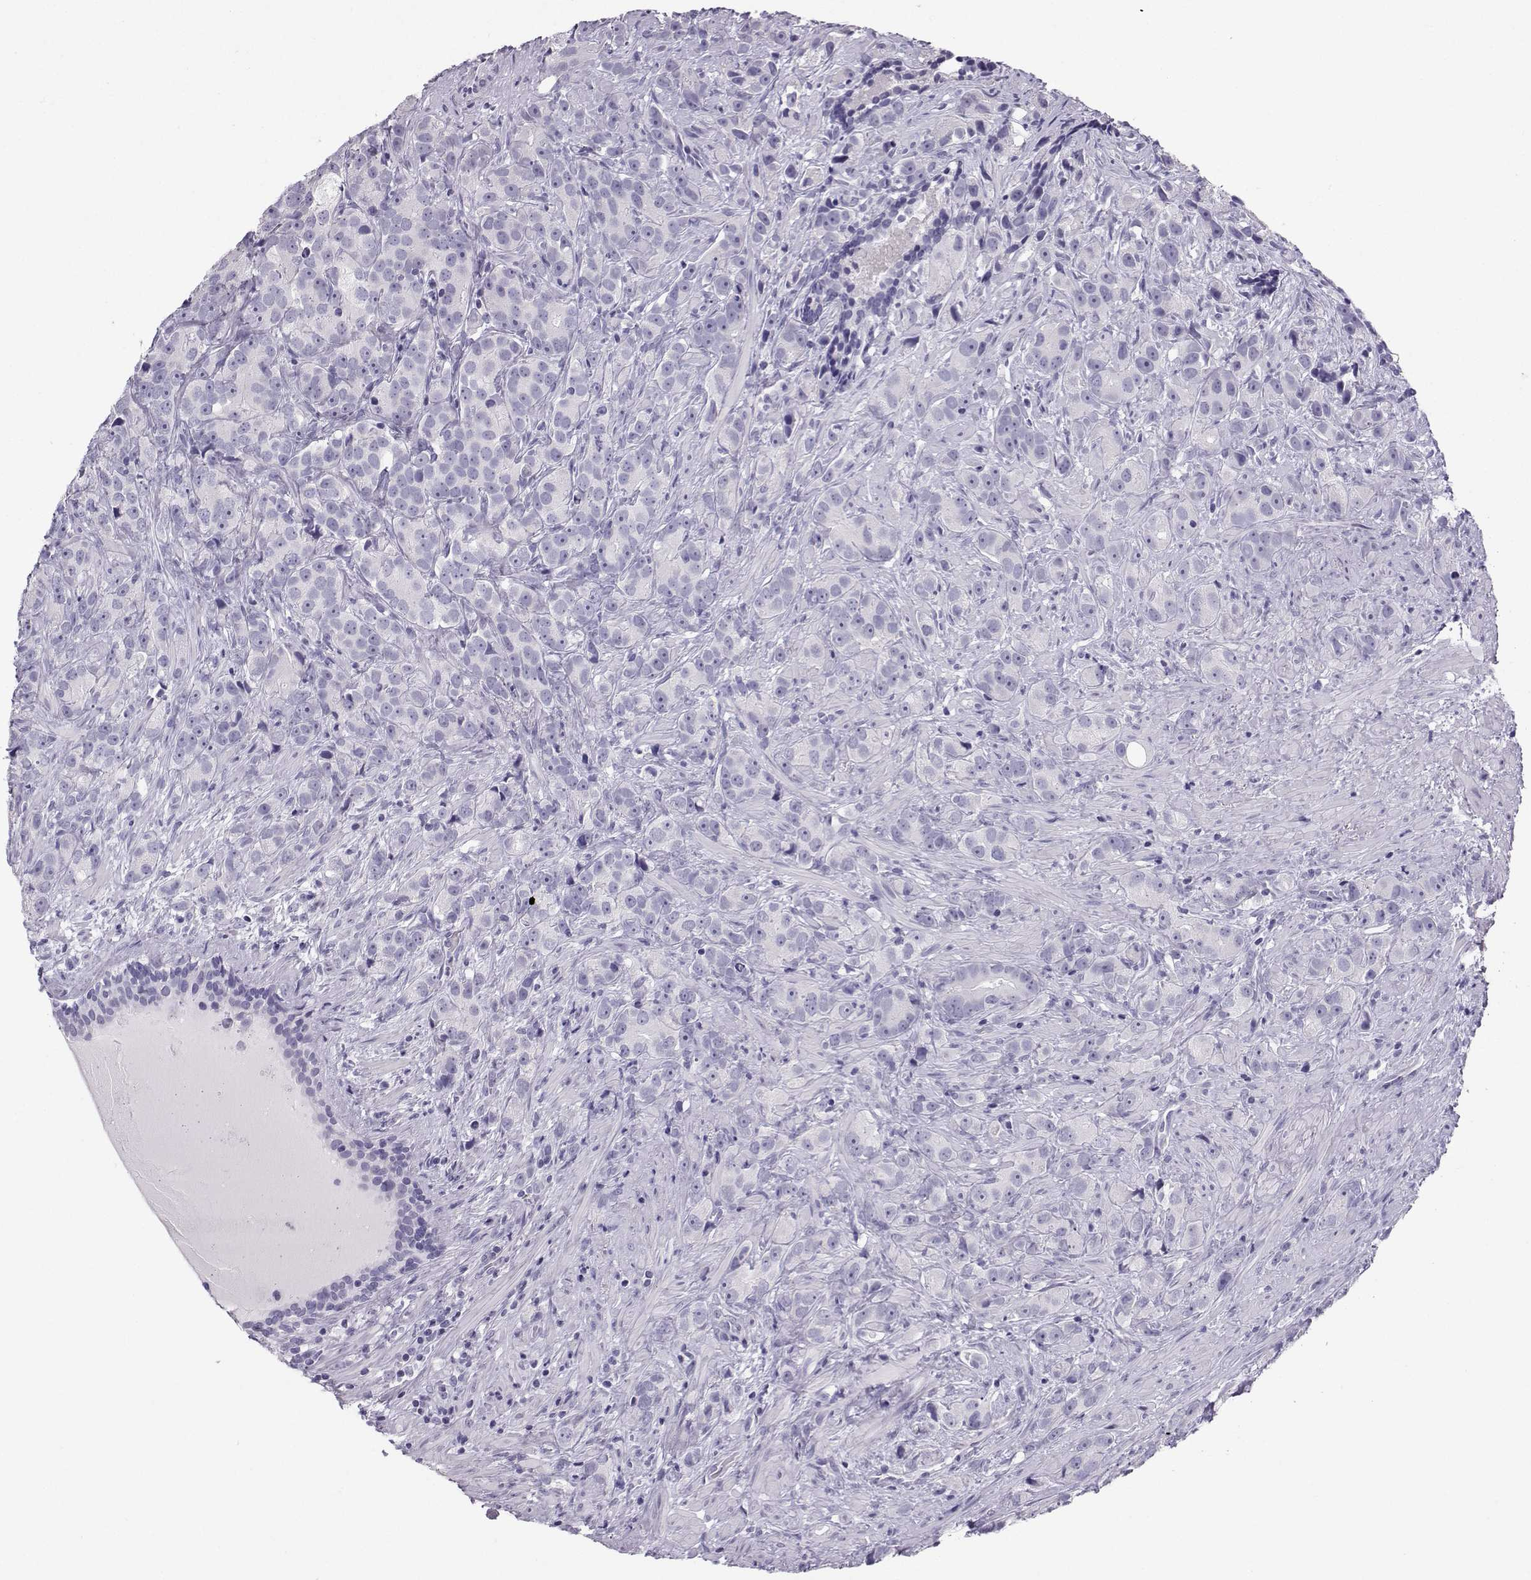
{"staining": {"intensity": "negative", "quantity": "none", "location": "none"}, "tissue": "prostate cancer", "cell_type": "Tumor cells", "image_type": "cancer", "snomed": [{"axis": "morphology", "description": "Adenocarcinoma, High grade"}, {"axis": "topography", "description": "Prostate"}], "caption": "The micrograph demonstrates no staining of tumor cells in prostate cancer.", "gene": "NEFL", "patient": {"sex": "male", "age": 90}}